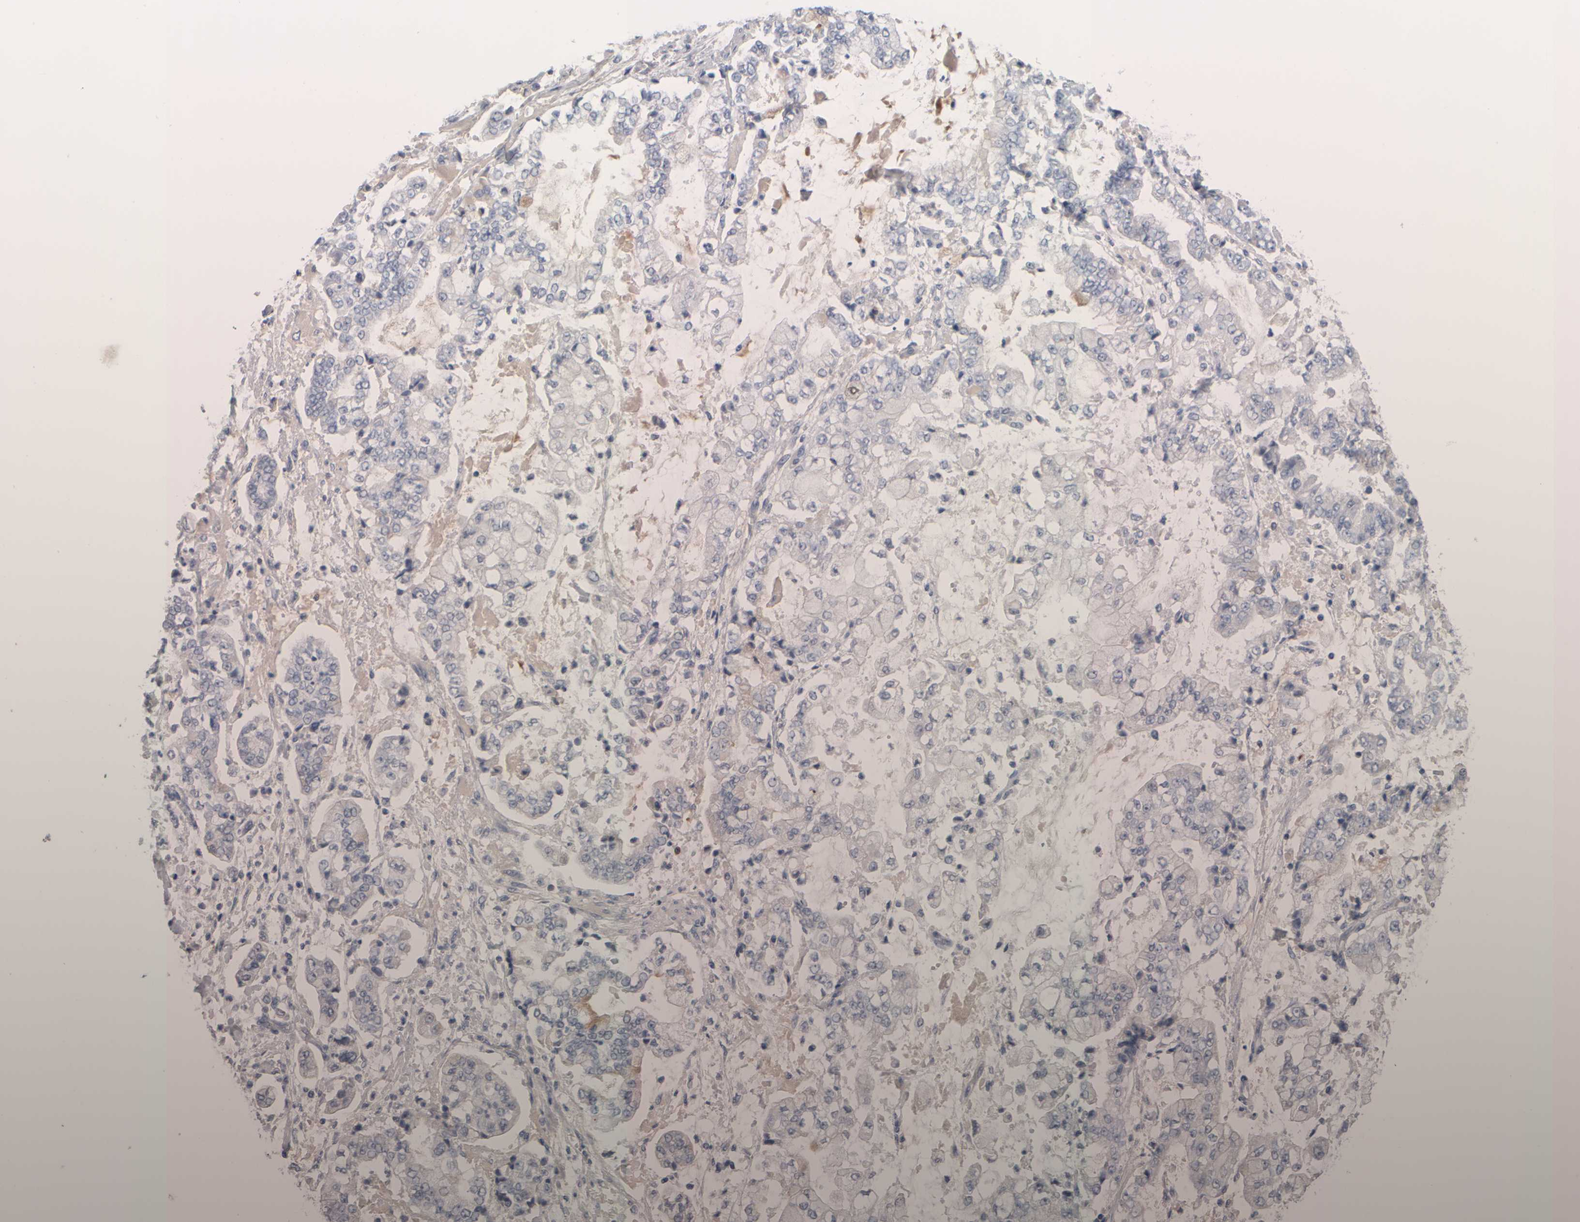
{"staining": {"intensity": "negative", "quantity": "none", "location": "none"}, "tissue": "stomach cancer", "cell_type": "Tumor cells", "image_type": "cancer", "snomed": [{"axis": "morphology", "description": "Adenocarcinoma, NOS"}, {"axis": "topography", "description": "Stomach"}], "caption": "High magnification brightfield microscopy of stomach adenocarcinoma stained with DAB (brown) and counterstained with hematoxylin (blue): tumor cells show no significant staining.", "gene": "EPHX2", "patient": {"sex": "male", "age": 76}}